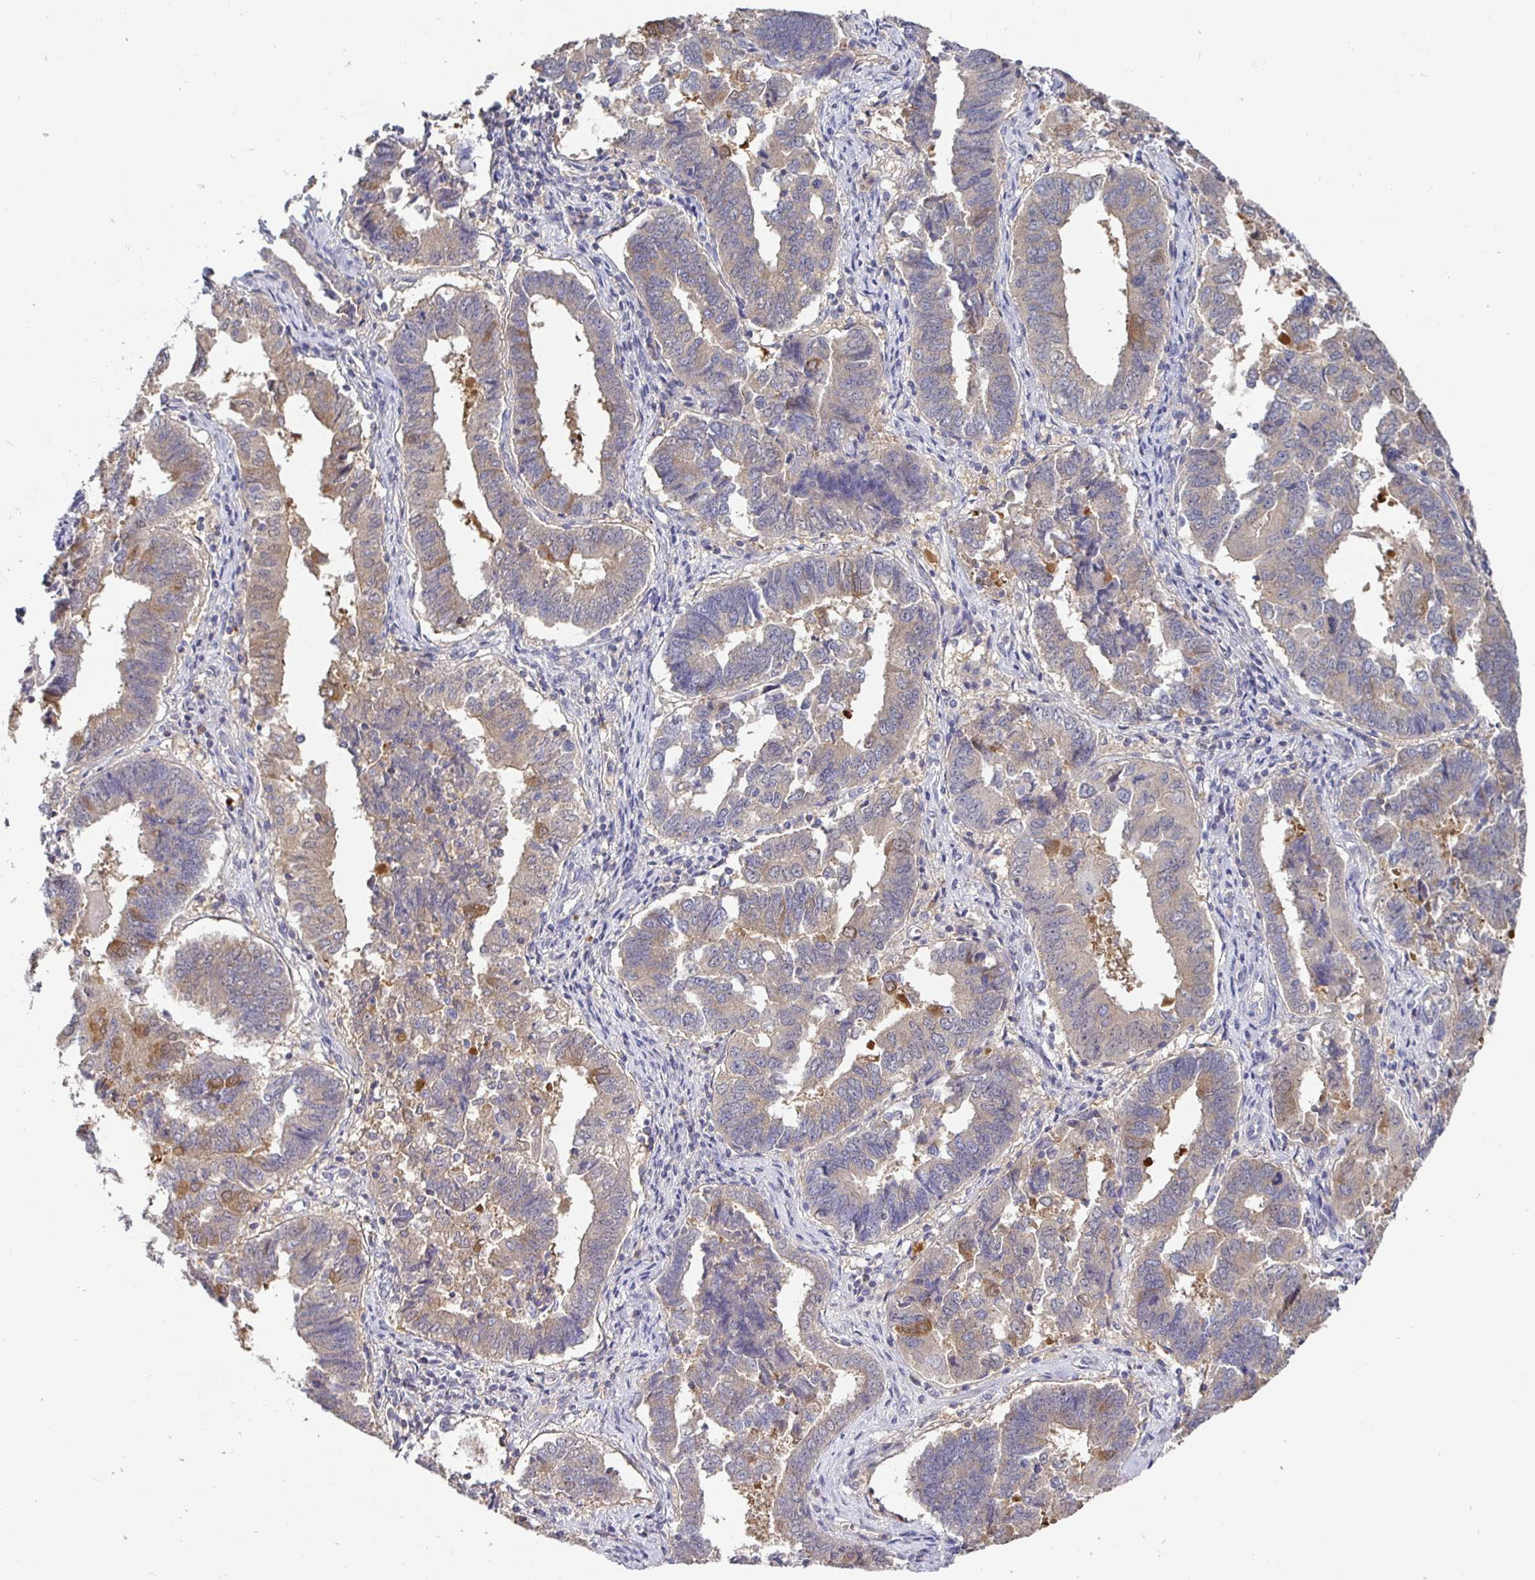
{"staining": {"intensity": "weak", "quantity": "<25%", "location": "cytoplasmic/membranous"}, "tissue": "endometrial cancer", "cell_type": "Tumor cells", "image_type": "cancer", "snomed": [{"axis": "morphology", "description": "Adenocarcinoma, NOS"}, {"axis": "topography", "description": "Endometrium"}], "caption": "Protein analysis of endometrial cancer reveals no significant staining in tumor cells.", "gene": "KIF21A", "patient": {"sex": "female", "age": 72}}